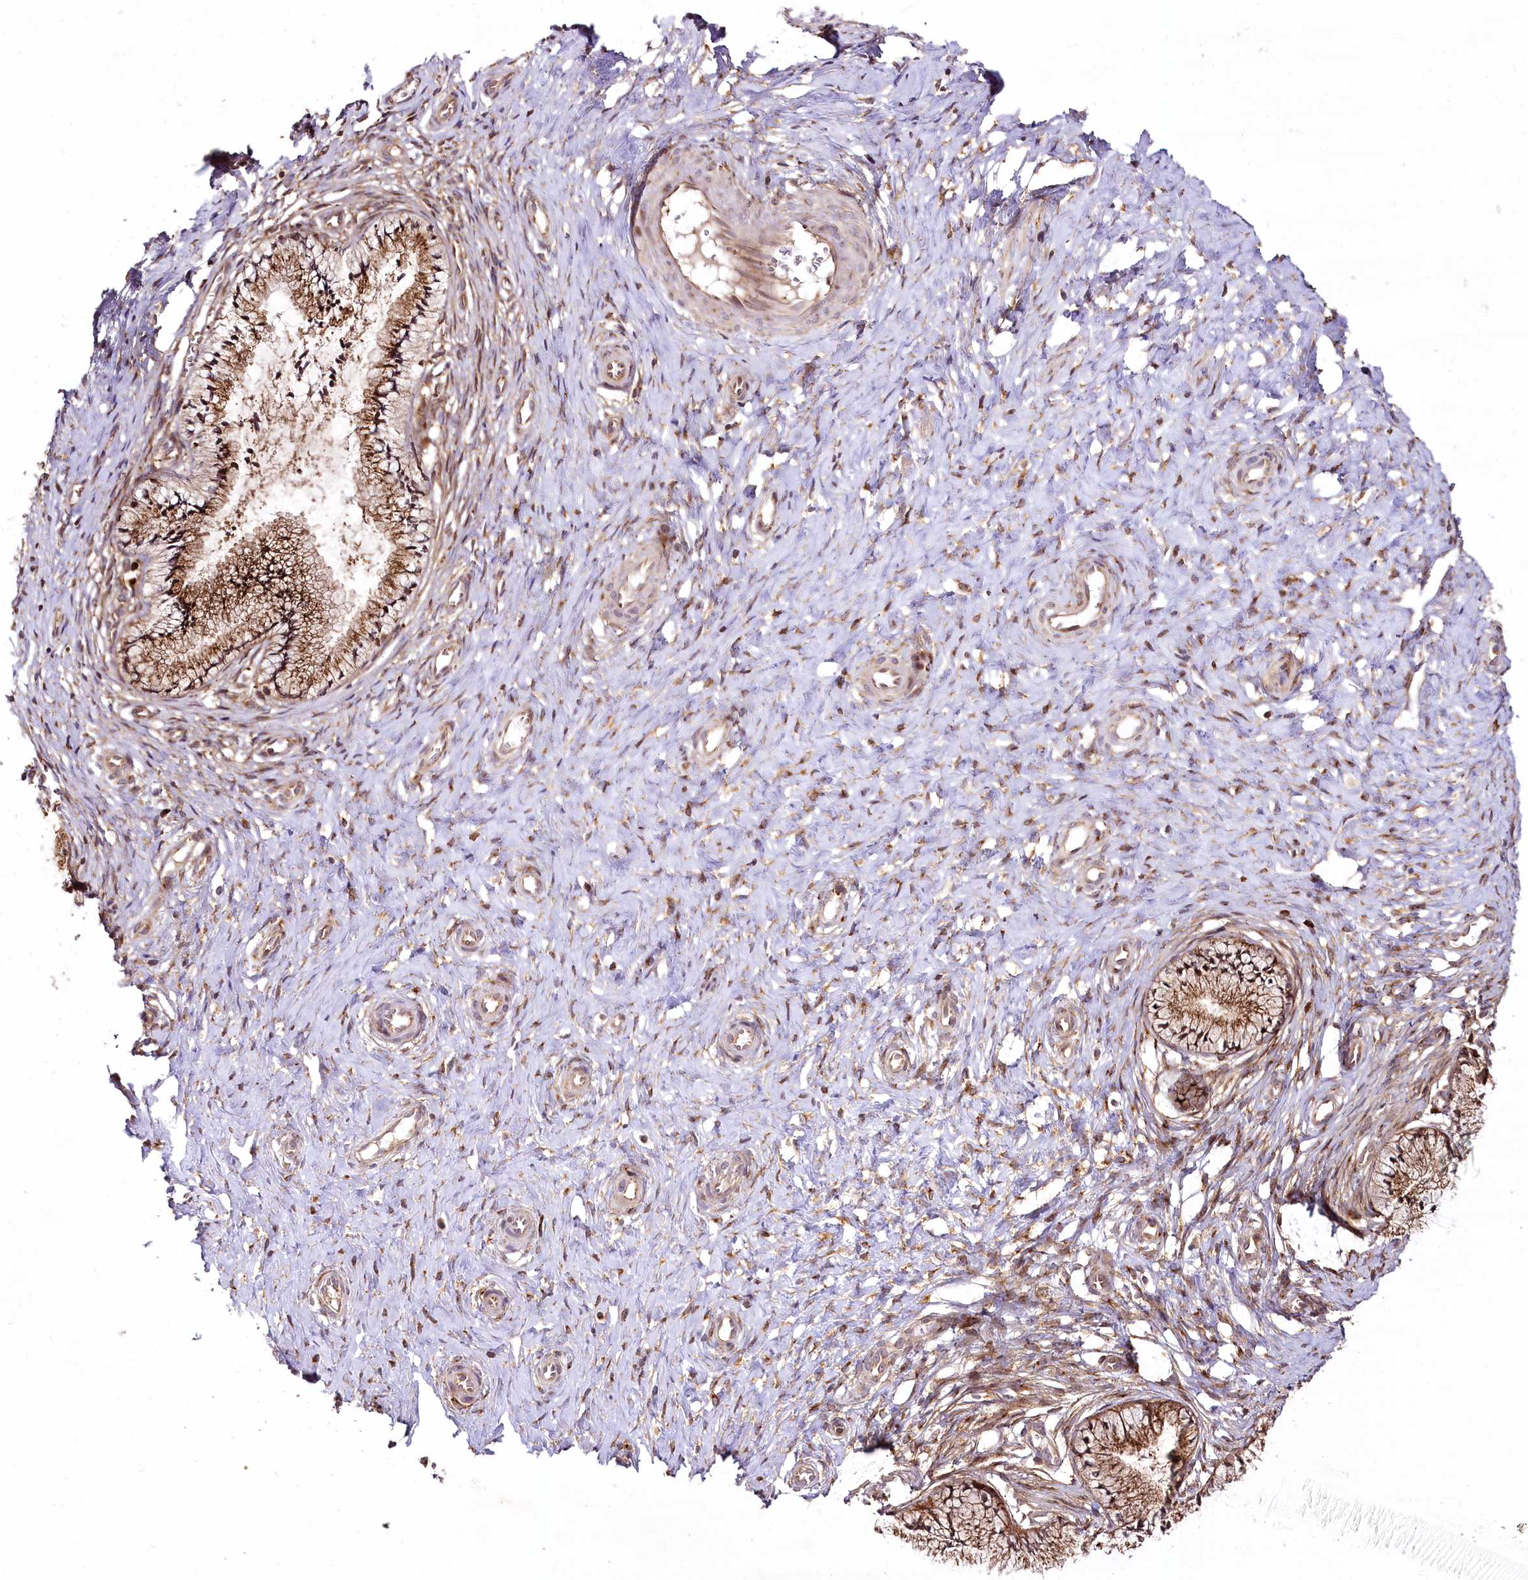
{"staining": {"intensity": "strong", "quantity": ">75%", "location": "cytoplasmic/membranous"}, "tissue": "cervix", "cell_type": "Glandular cells", "image_type": "normal", "snomed": [{"axis": "morphology", "description": "Normal tissue, NOS"}, {"axis": "topography", "description": "Cervix"}], "caption": "Cervix stained for a protein (brown) displays strong cytoplasmic/membranous positive staining in about >75% of glandular cells.", "gene": "COPG1", "patient": {"sex": "female", "age": 36}}